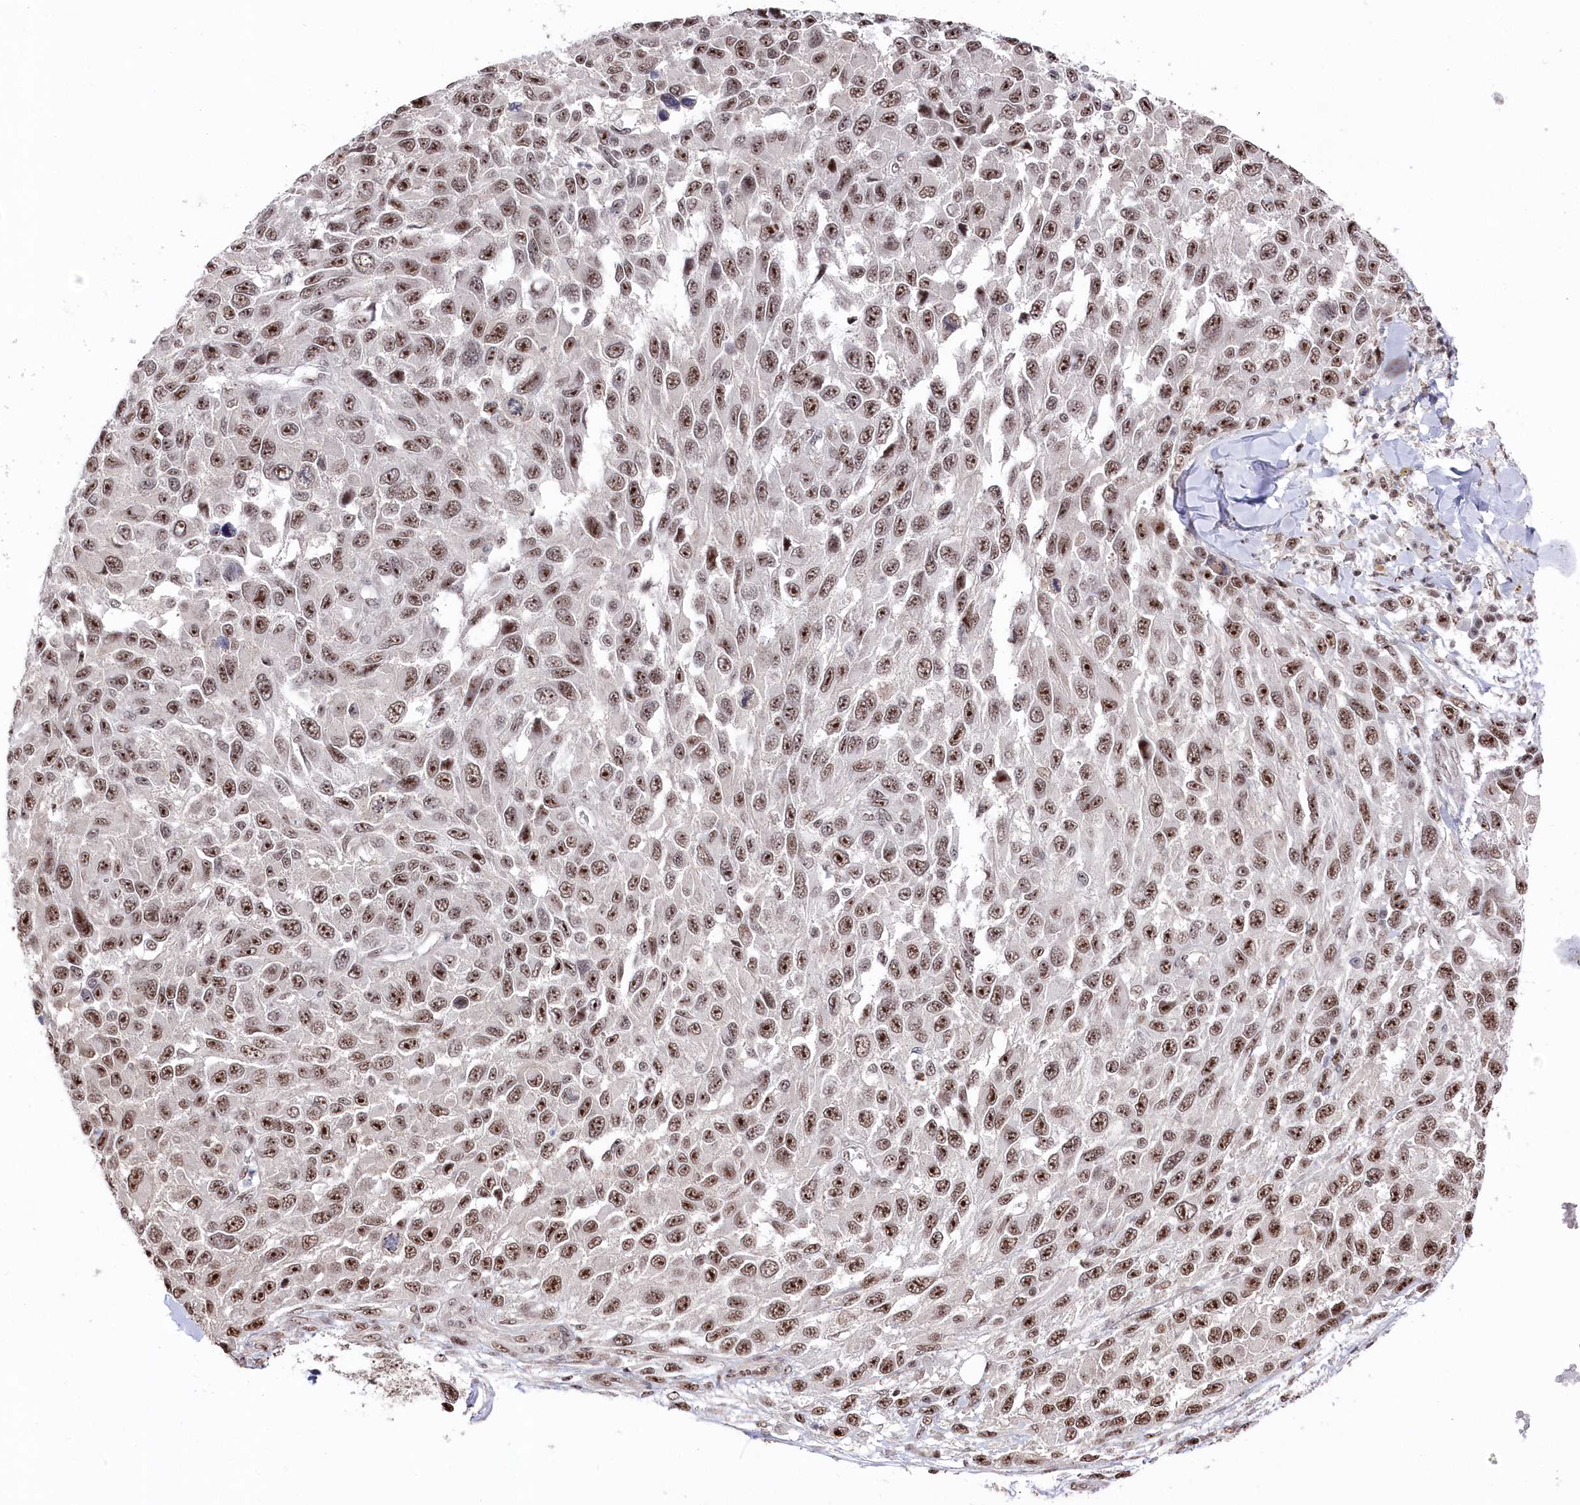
{"staining": {"intensity": "moderate", "quantity": ">75%", "location": "nuclear"}, "tissue": "melanoma", "cell_type": "Tumor cells", "image_type": "cancer", "snomed": [{"axis": "morphology", "description": "Normal tissue, NOS"}, {"axis": "morphology", "description": "Malignant melanoma, NOS"}, {"axis": "topography", "description": "Skin"}], "caption": "This photomicrograph shows immunohistochemistry staining of human melanoma, with medium moderate nuclear expression in approximately >75% of tumor cells.", "gene": "POLR2H", "patient": {"sex": "female", "age": 96}}